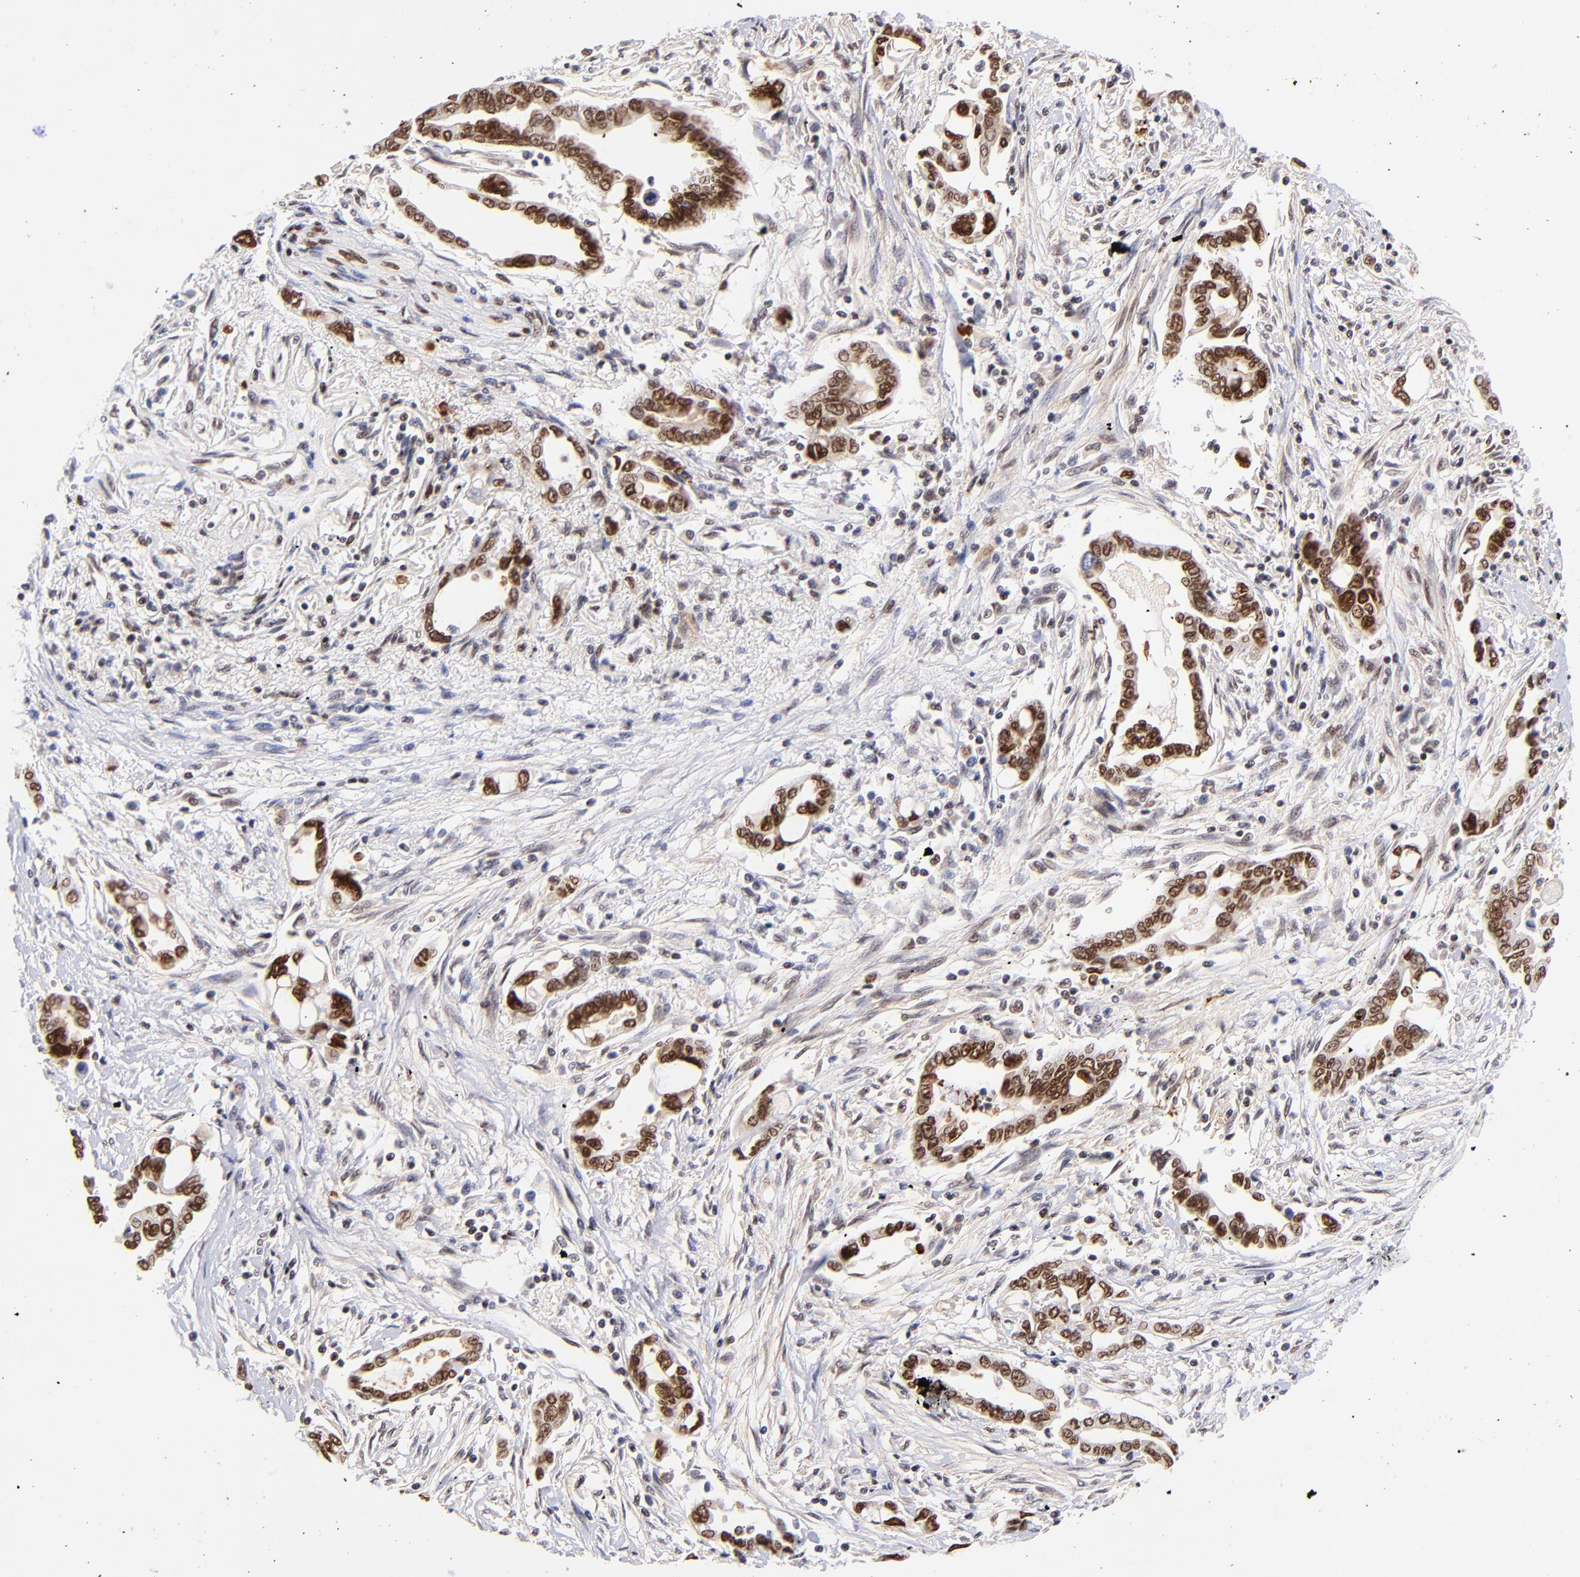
{"staining": {"intensity": "strong", "quantity": ">75%", "location": "nuclear"}, "tissue": "pancreatic cancer", "cell_type": "Tumor cells", "image_type": "cancer", "snomed": [{"axis": "morphology", "description": "Adenocarcinoma, NOS"}, {"axis": "topography", "description": "Pancreas"}], "caption": "DAB immunohistochemical staining of human pancreatic cancer (adenocarcinoma) displays strong nuclear protein positivity in approximately >75% of tumor cells.", "gene": "MIDEAS", "patient": {"sex": "female", "age": 57}}